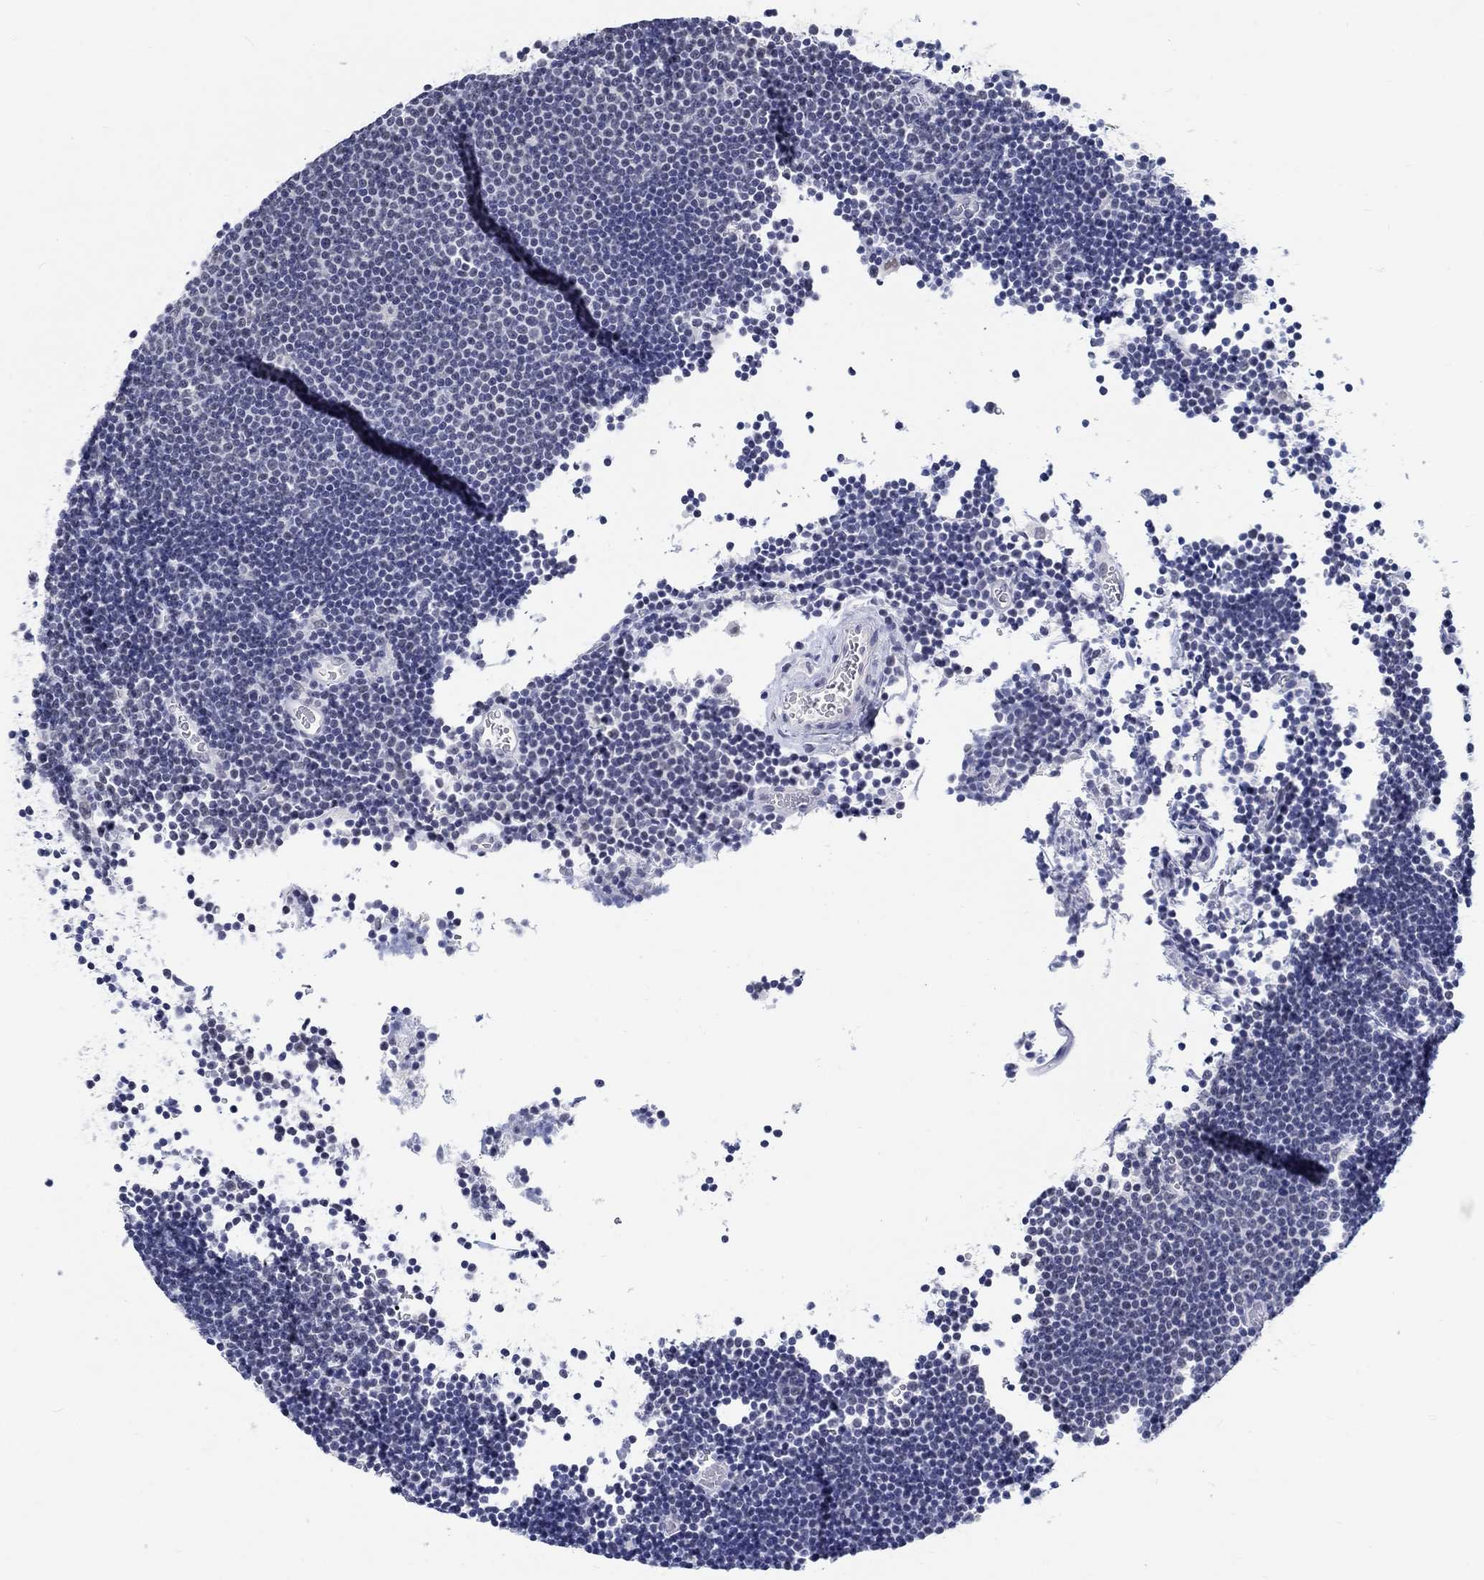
{"staining": {"intensity": "negative", "quantity": "none", "location": "none"}, "tissue": "lymphoma", "cell_type": "Tumor cells", "image_type": "cancer", "snomed": [{"axis": "morphology", "description": "Malignant lymphoma, non-Hodgkin's type, Low grade"}, {"axis": "topography", "description": "Brain"}], "caption": "DAB (3,3'-diaminobenzidine) immunohistochemical staining of lymphoma shows no significant staining in tumor cells.", "gene": "ANKS1B", "patient": {"sex": "female", "age": 66}}